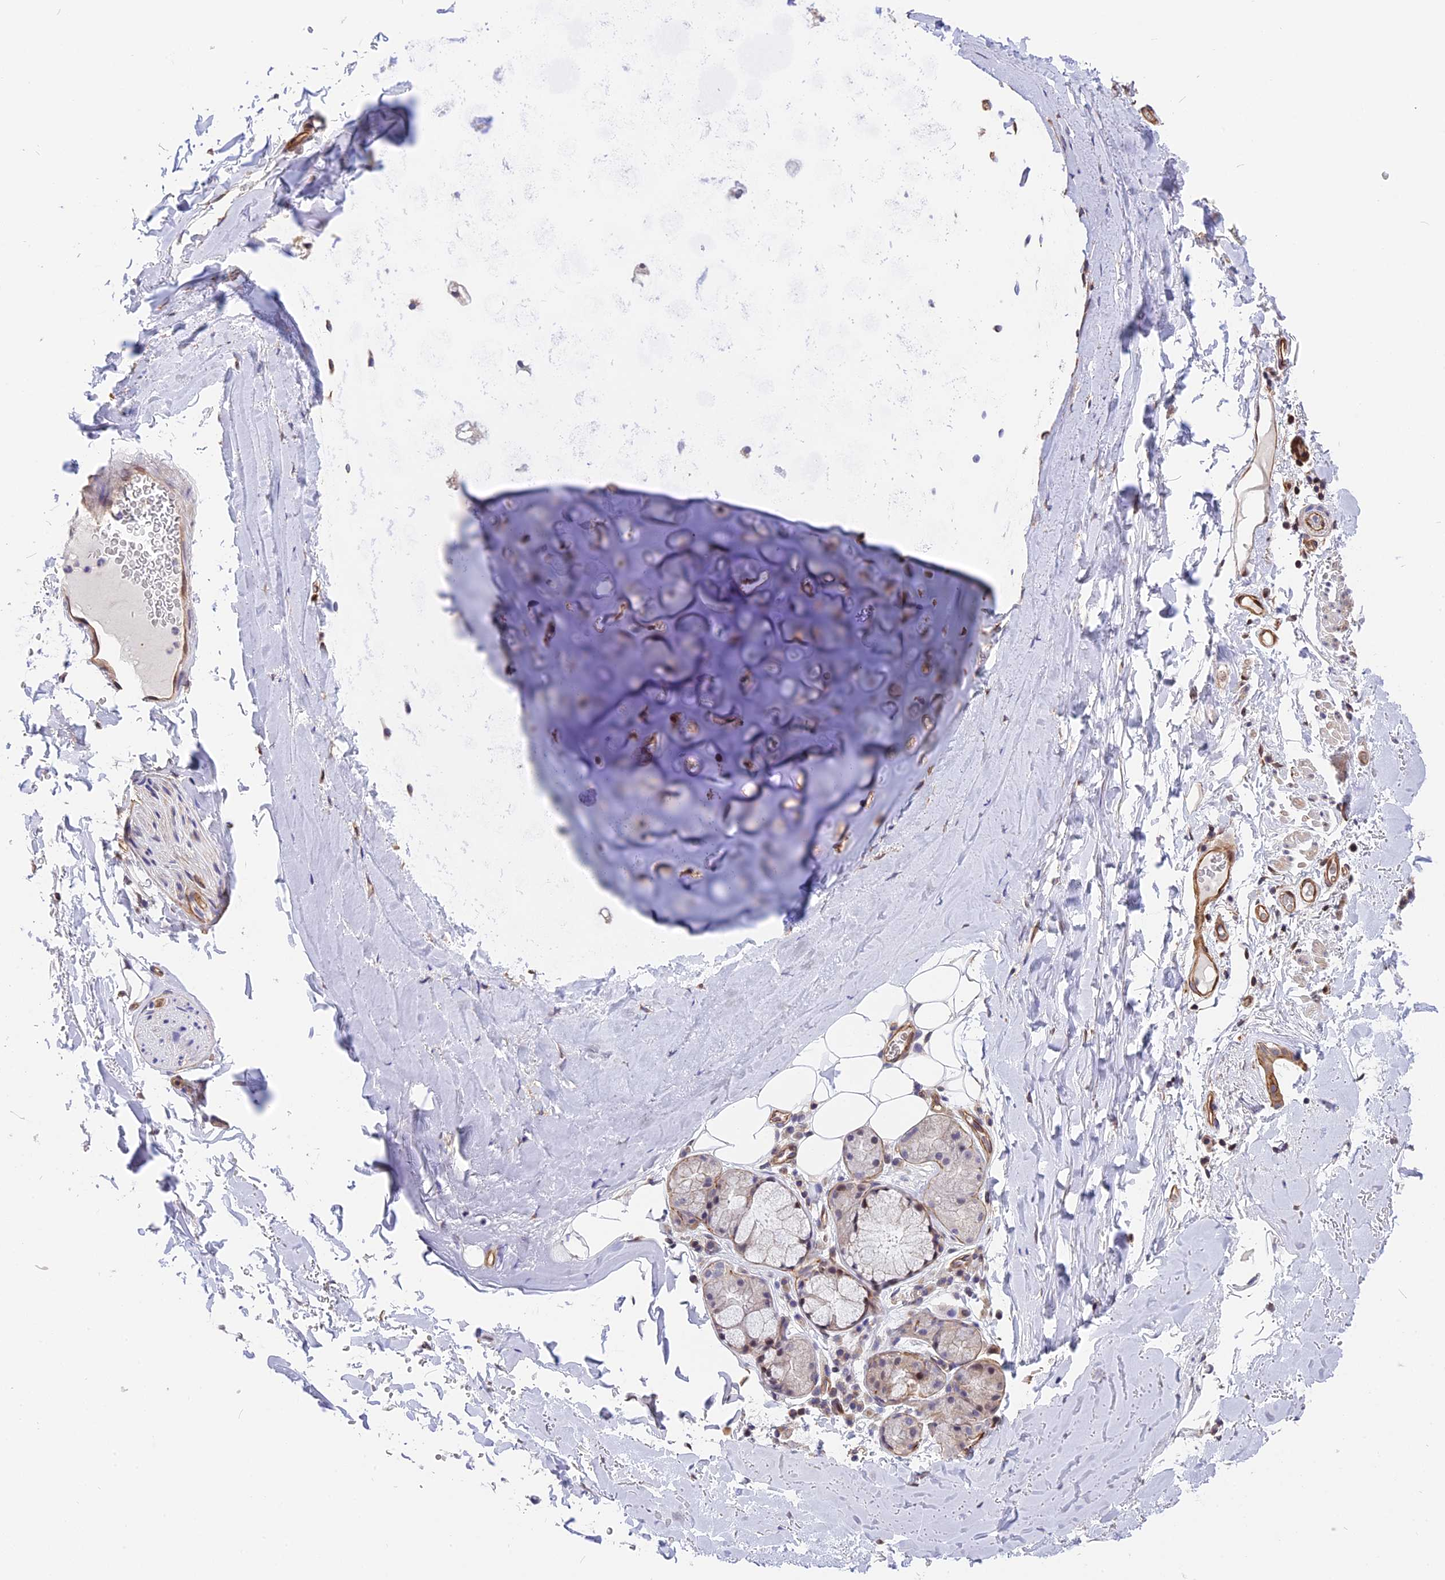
{"staining": {"intensity": "negative", "quantity": "none", "location": "none"}, "tissue": "adipose tissue", "cell_type": "Adipocytes", "image_type": "normal", "snomed": [{"axis": "morphology", "description": "Normal tissue, NOS"}, {"axis": "topography", "description": "Lymph node"}, {"axis": "topography", "description": "Bronchus"}], "caption": "IHC of benign adipose tissue reveals no staining in adipocytes.", "gene": "R3HDM4", "patient": {"sex": "male", "age": 63}}